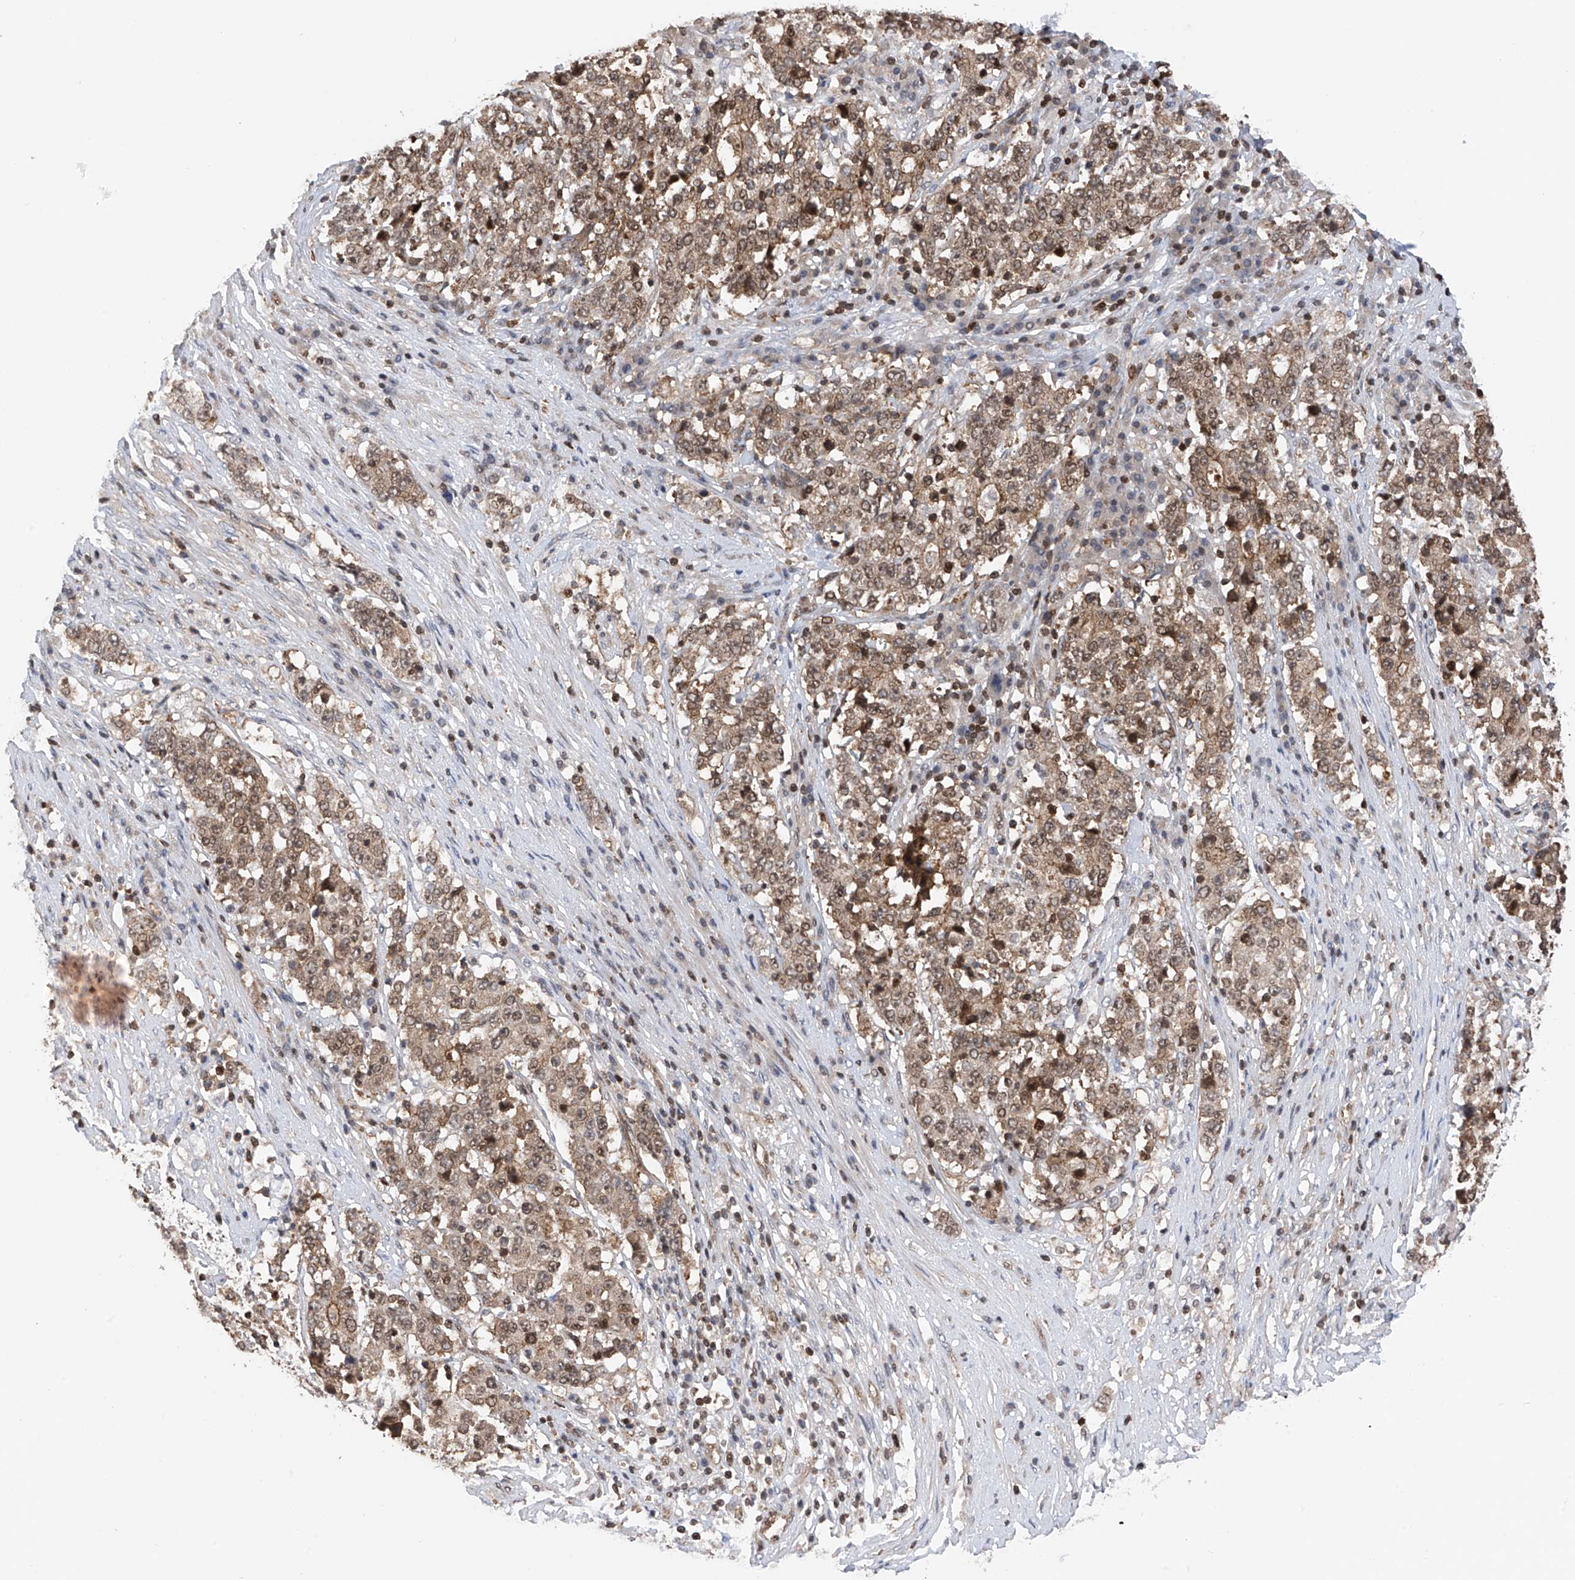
{"staining": {"intensity": "weak", "quantity": ">75%", "location": "cytoplasmic/membranous,nuclear"}, "tissue": "stomach cancer", "cell_type": "Tumor cells", "image_type": "cancer", "snomed": [{"axis": "morphology", "description": "Adenocarcinoma, NOS"}, {"axis": "topography", "description": "Stomach"}], "caption": "A brown stain shows weak cytoplasmic/membranous and nuclear expression of a protein in stomach cancer tumor cells.", "gene": "DNAJC9", "patient": {"sex": "male", "age": 59}}